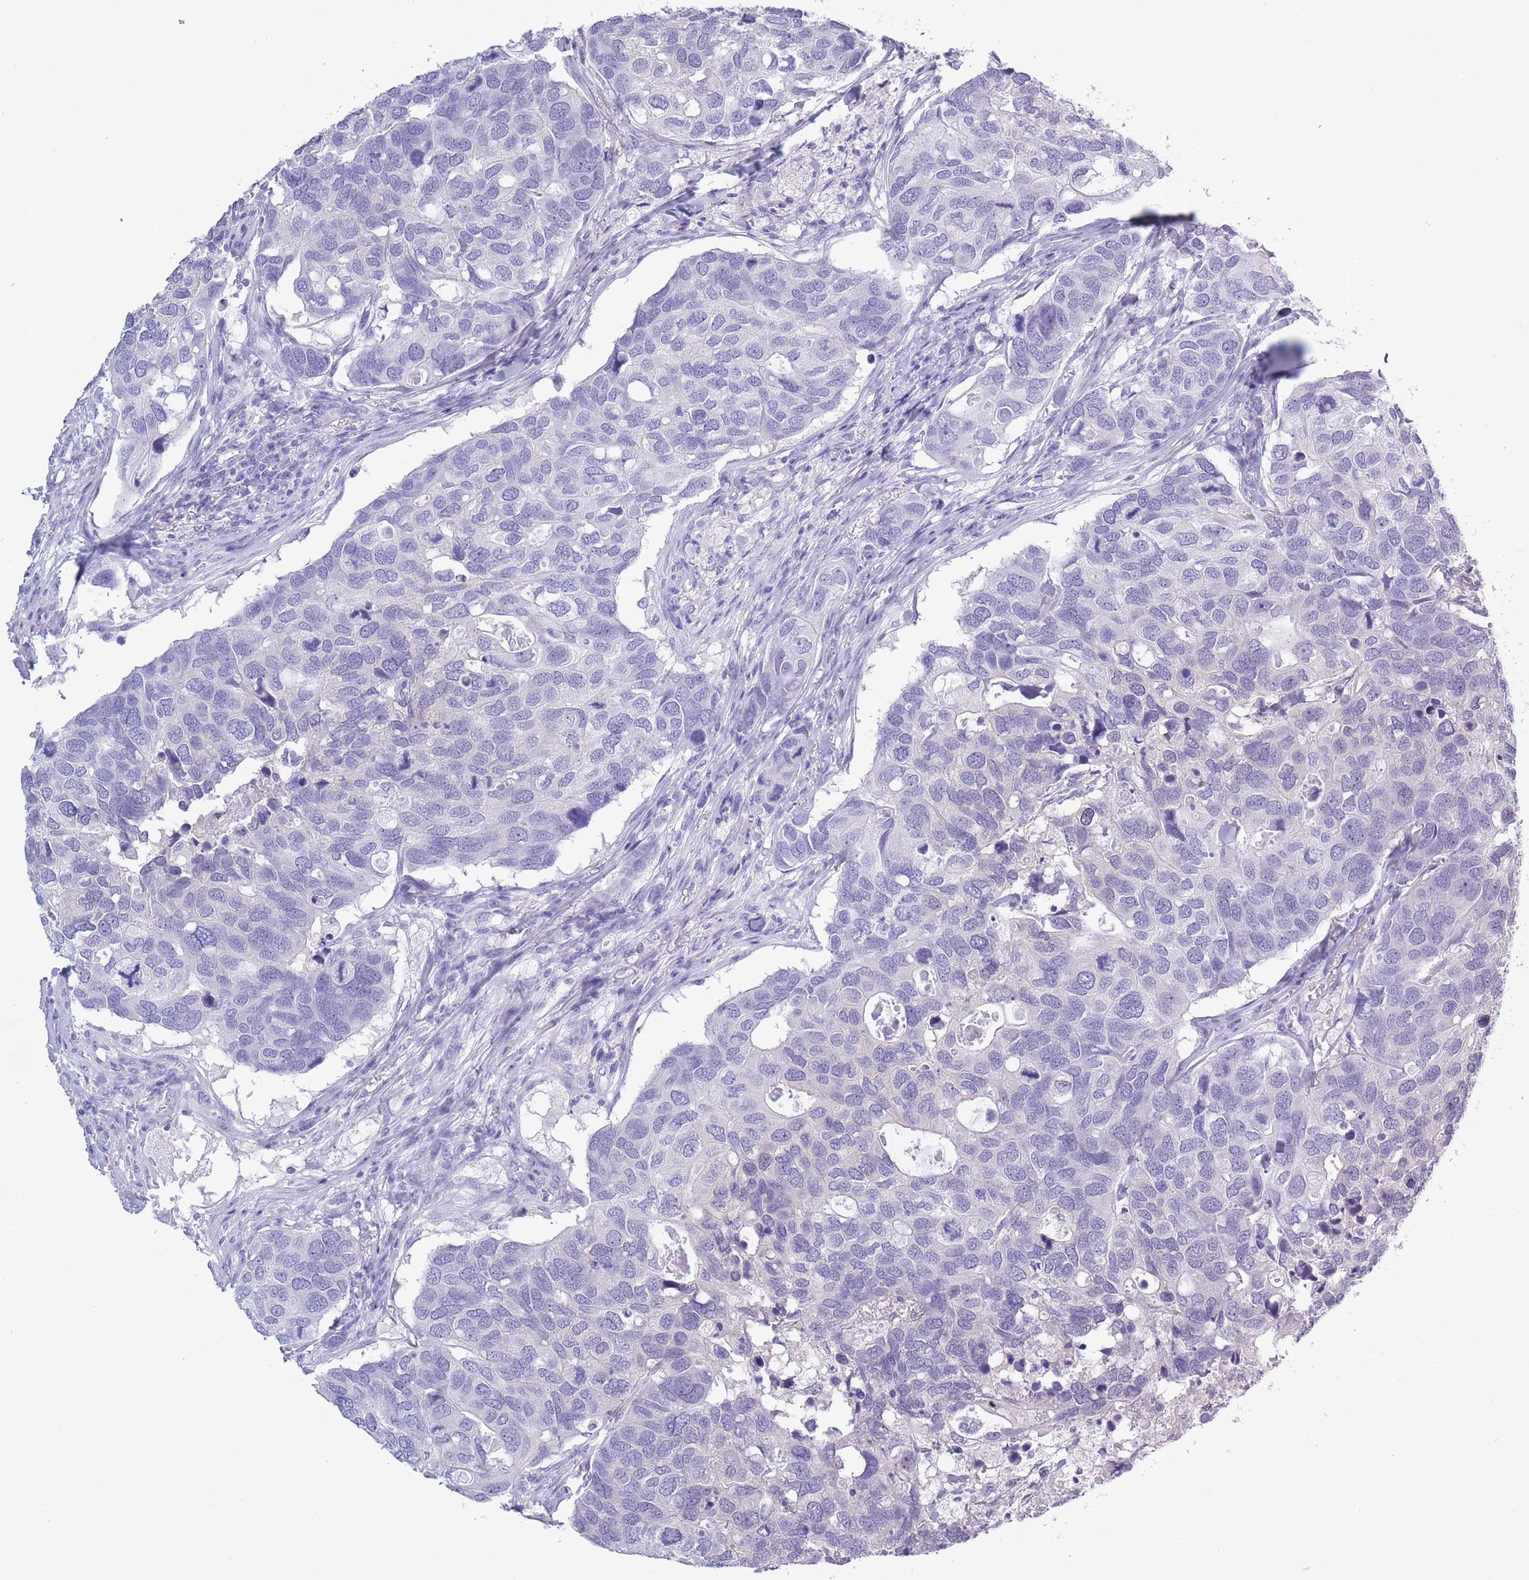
{"staining": {"intensity": "negative", "quantity": "none", "location": "none"}, "tissue": "breast cancer", "cell_type": "Tumor cells", "image_type": "cancer", "snomed": [{"axis": "morphology", "description": "Duct carcinoma"}, {"axis": "topography", "description": "Breast"}], "caption": "IHC of human breast cancer (invasive ductal carcinoma) demonstrates no expression in tumor cells.", "gene": "OR7C1", "patient": {"sex": "female", "age": 83}}